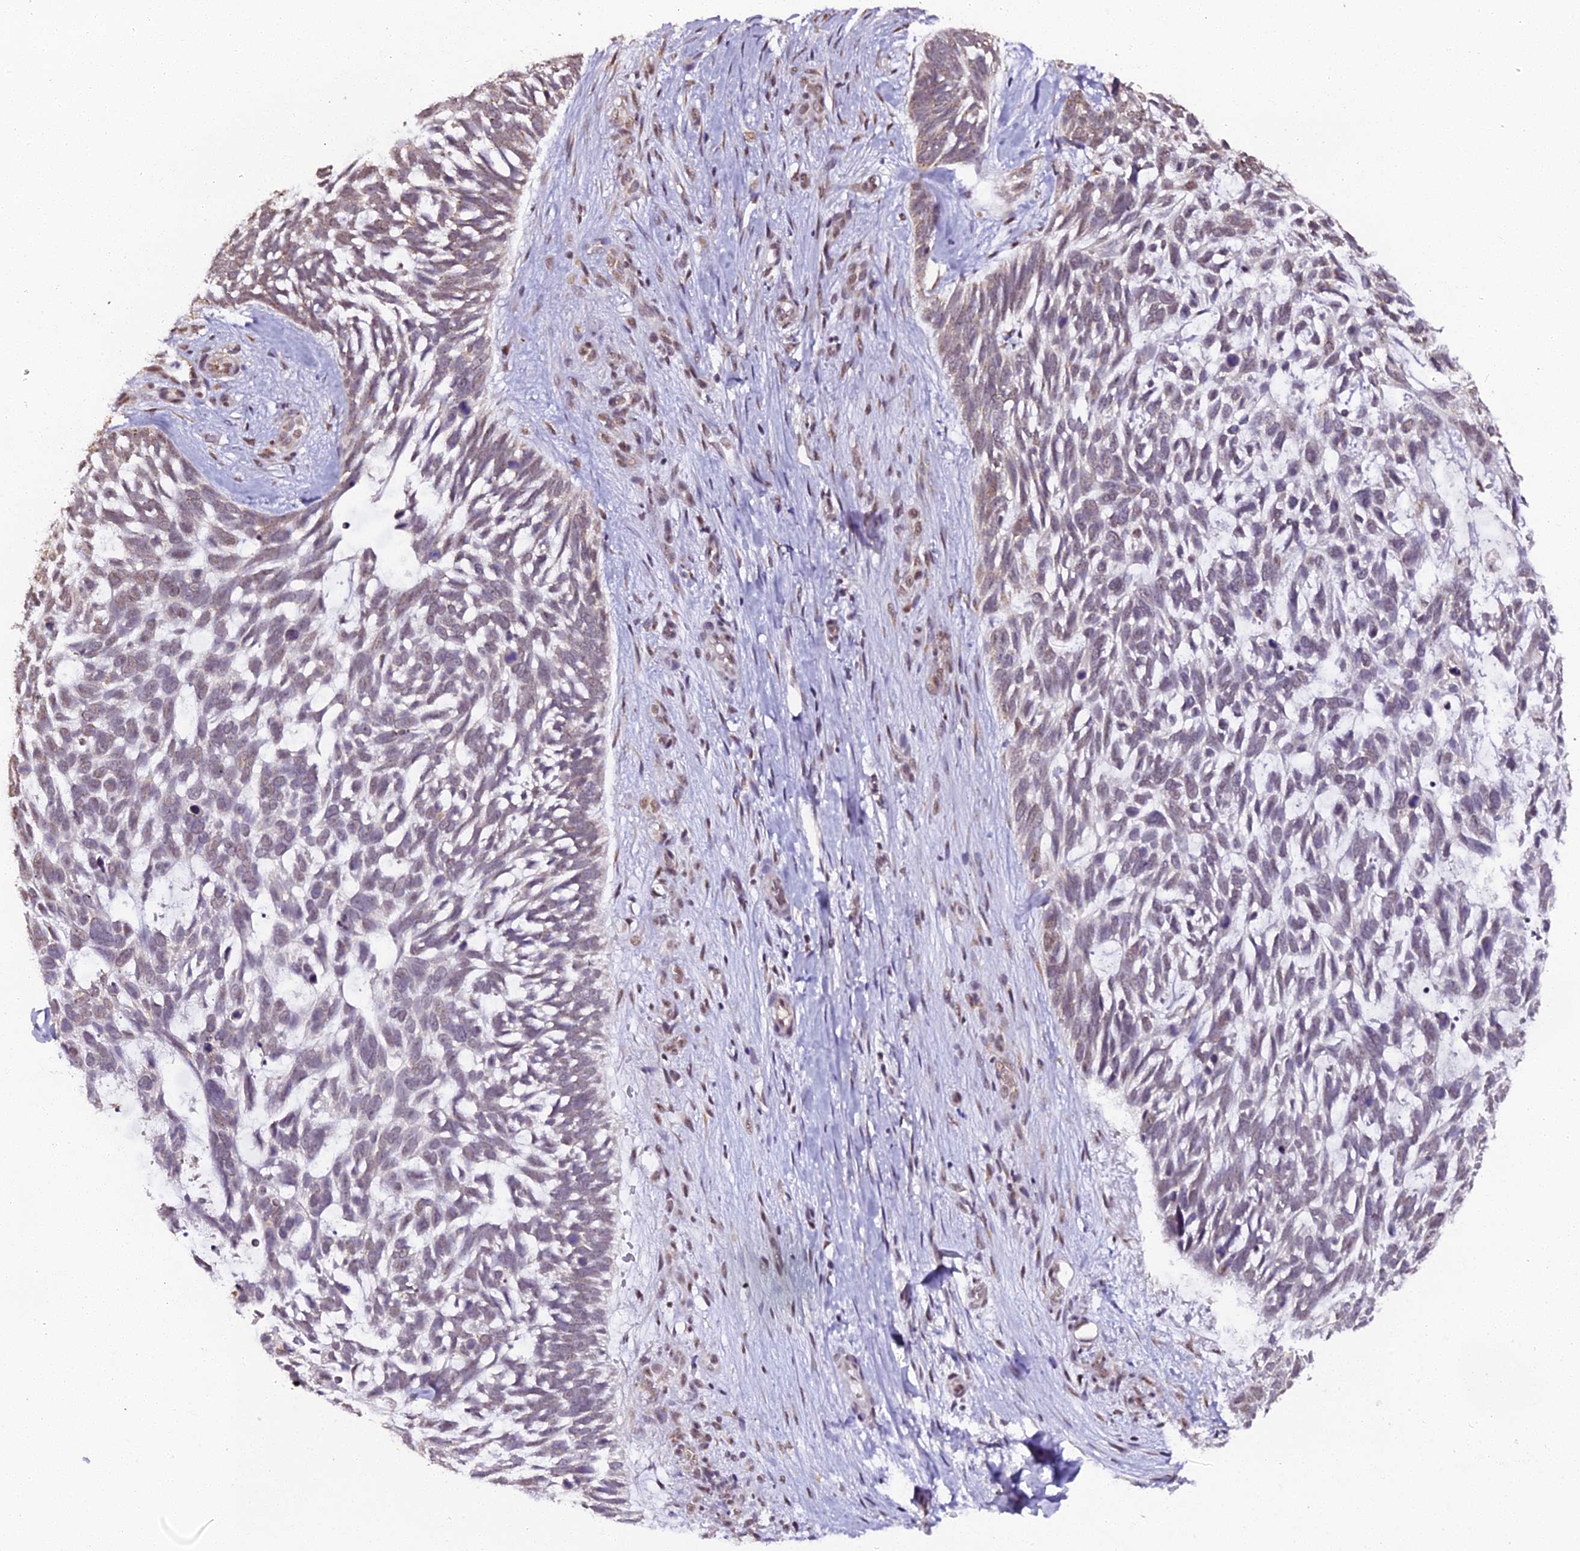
{"staining": {"intensity": "weak", "quantity": "<25%", "location": "nuclear"}, "tissue": "skin cancer", "cell_type": "Tumor cells", "image_type": "cancer", "snomed": [{"axis": "morphology", "description": "Basal cell carcinoma"}, {"axis": "topography", "description": "Skin"}], "caption": "Tumor cells are negative for protein expression in human skin cancer (basal cell carcinoma).", "gene": "NCBP1", "patient": {"sex": "male", "age": 88}}